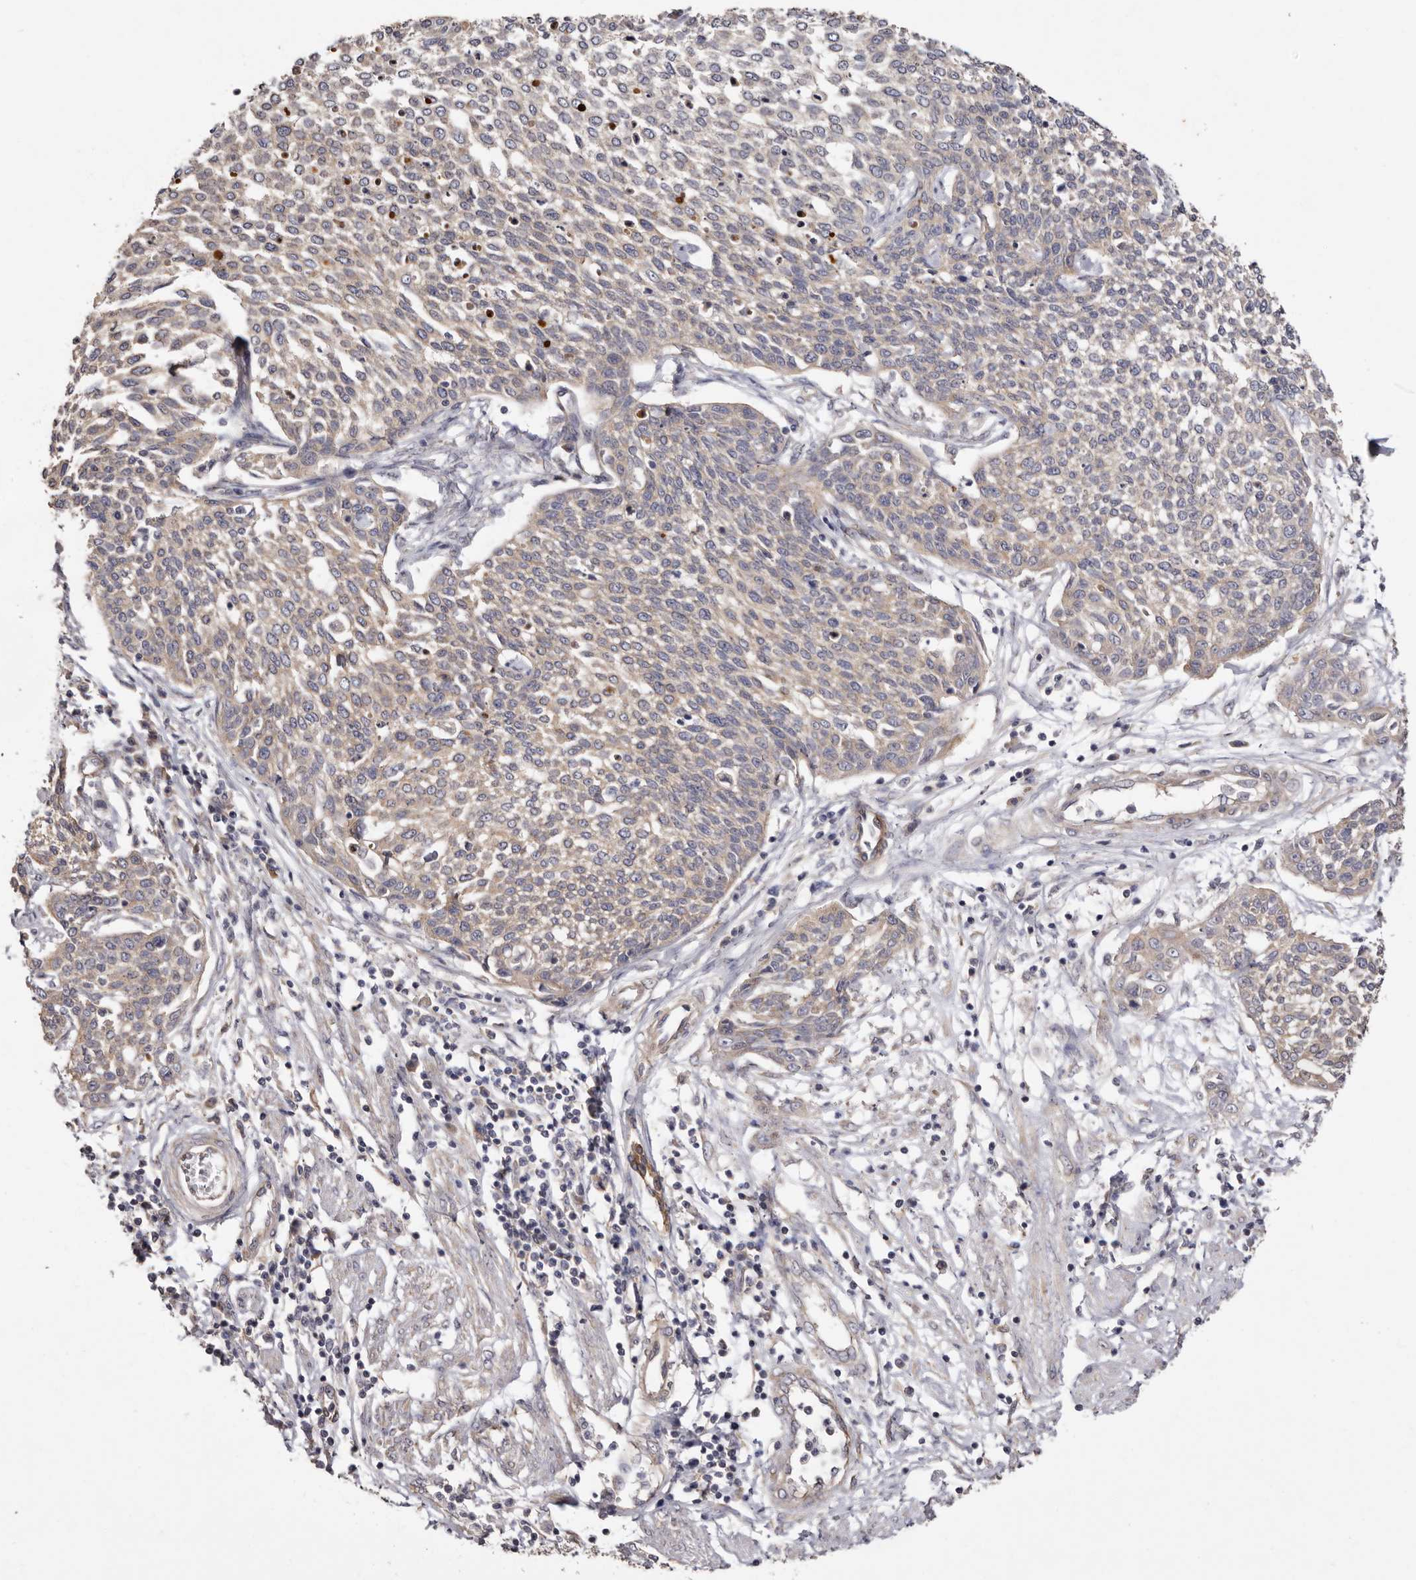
{"staining": {"intensity": "weak", "quantity": "25%-75%", "location": "cytoplasmic/membranous"}, "tissue": "cervical cancer", "cell_type": "Tumor cells", "image_type": "cancer", "snomed": [{"axis": "morphology", "description": "Squamous cell carcinoma, NOS"}, {"axis": "topography", "description": "Cervix"}], "caption": "Weak cytoplasmic/membranous positivity is present in approximately 25%-75% of tumor cells in cervical cancer (squamous cell carcinoma). (DAB = brown stain, brightfield microscopy at high magnification).", "gene": "FAM167B", "patient": {"sex": "female", "age": 34}}